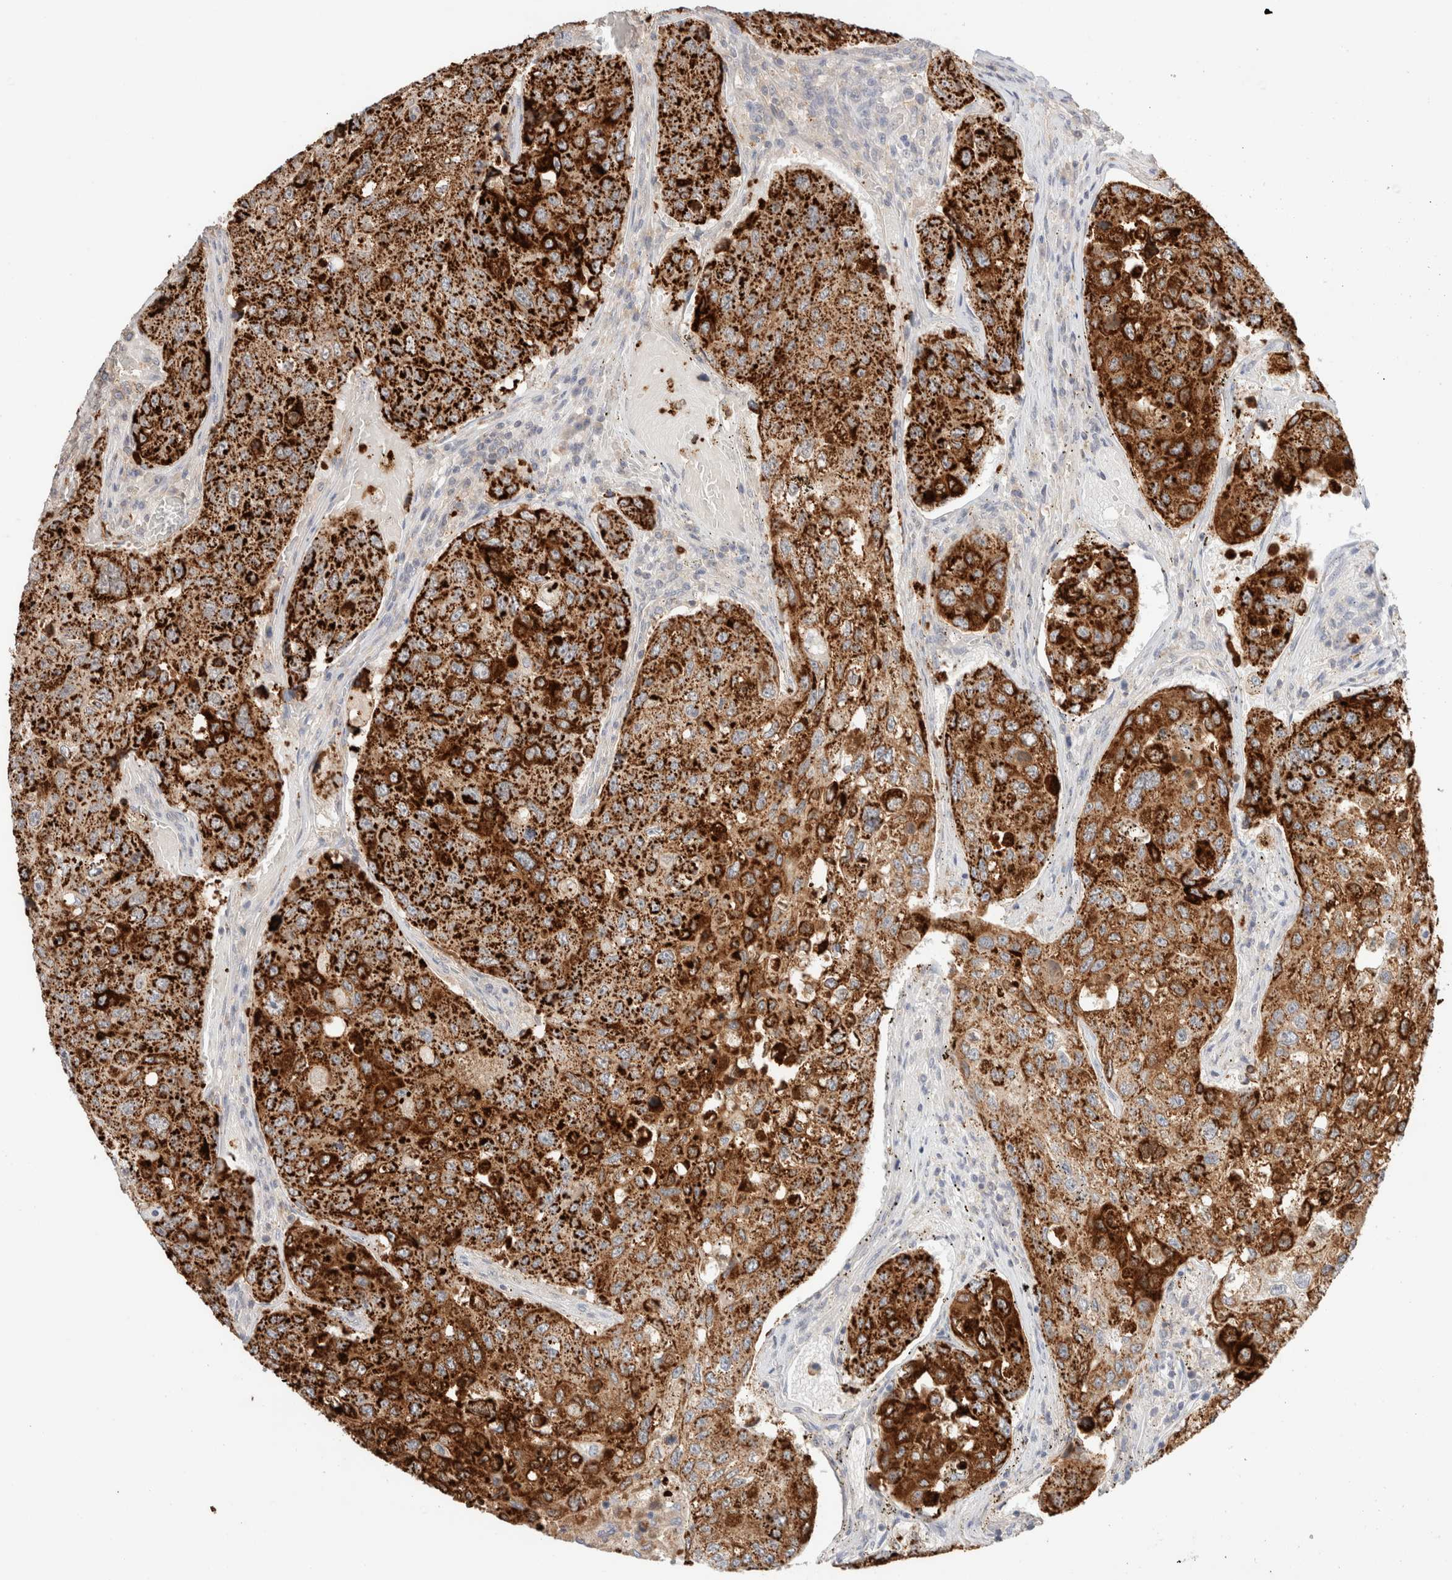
{"staining": {"intensity": "strong", "quantity": ">75%", "location": "cytoplasmic/membranous"}, "tissue": "urothelial cancer", "cell_type": "Tumor cells", "image_type": "cancer", "snomed": [{"axis": "morphology", "description": "Urothelial carcinoma, High grade"}, {"axis": "topography", "description": "Lymph node"}, {"axis": "topography", "description": "Urinary bladder"}], "caption": "The image exhibits immunohistochemical staining of urothelial carcinoma (high-grade). There is strong cytoplasmic/membranous staining is present in approximately >75% of tumor cells.", "gene": "TRIM41", "patient": {"sex": "male", "age": 51}}